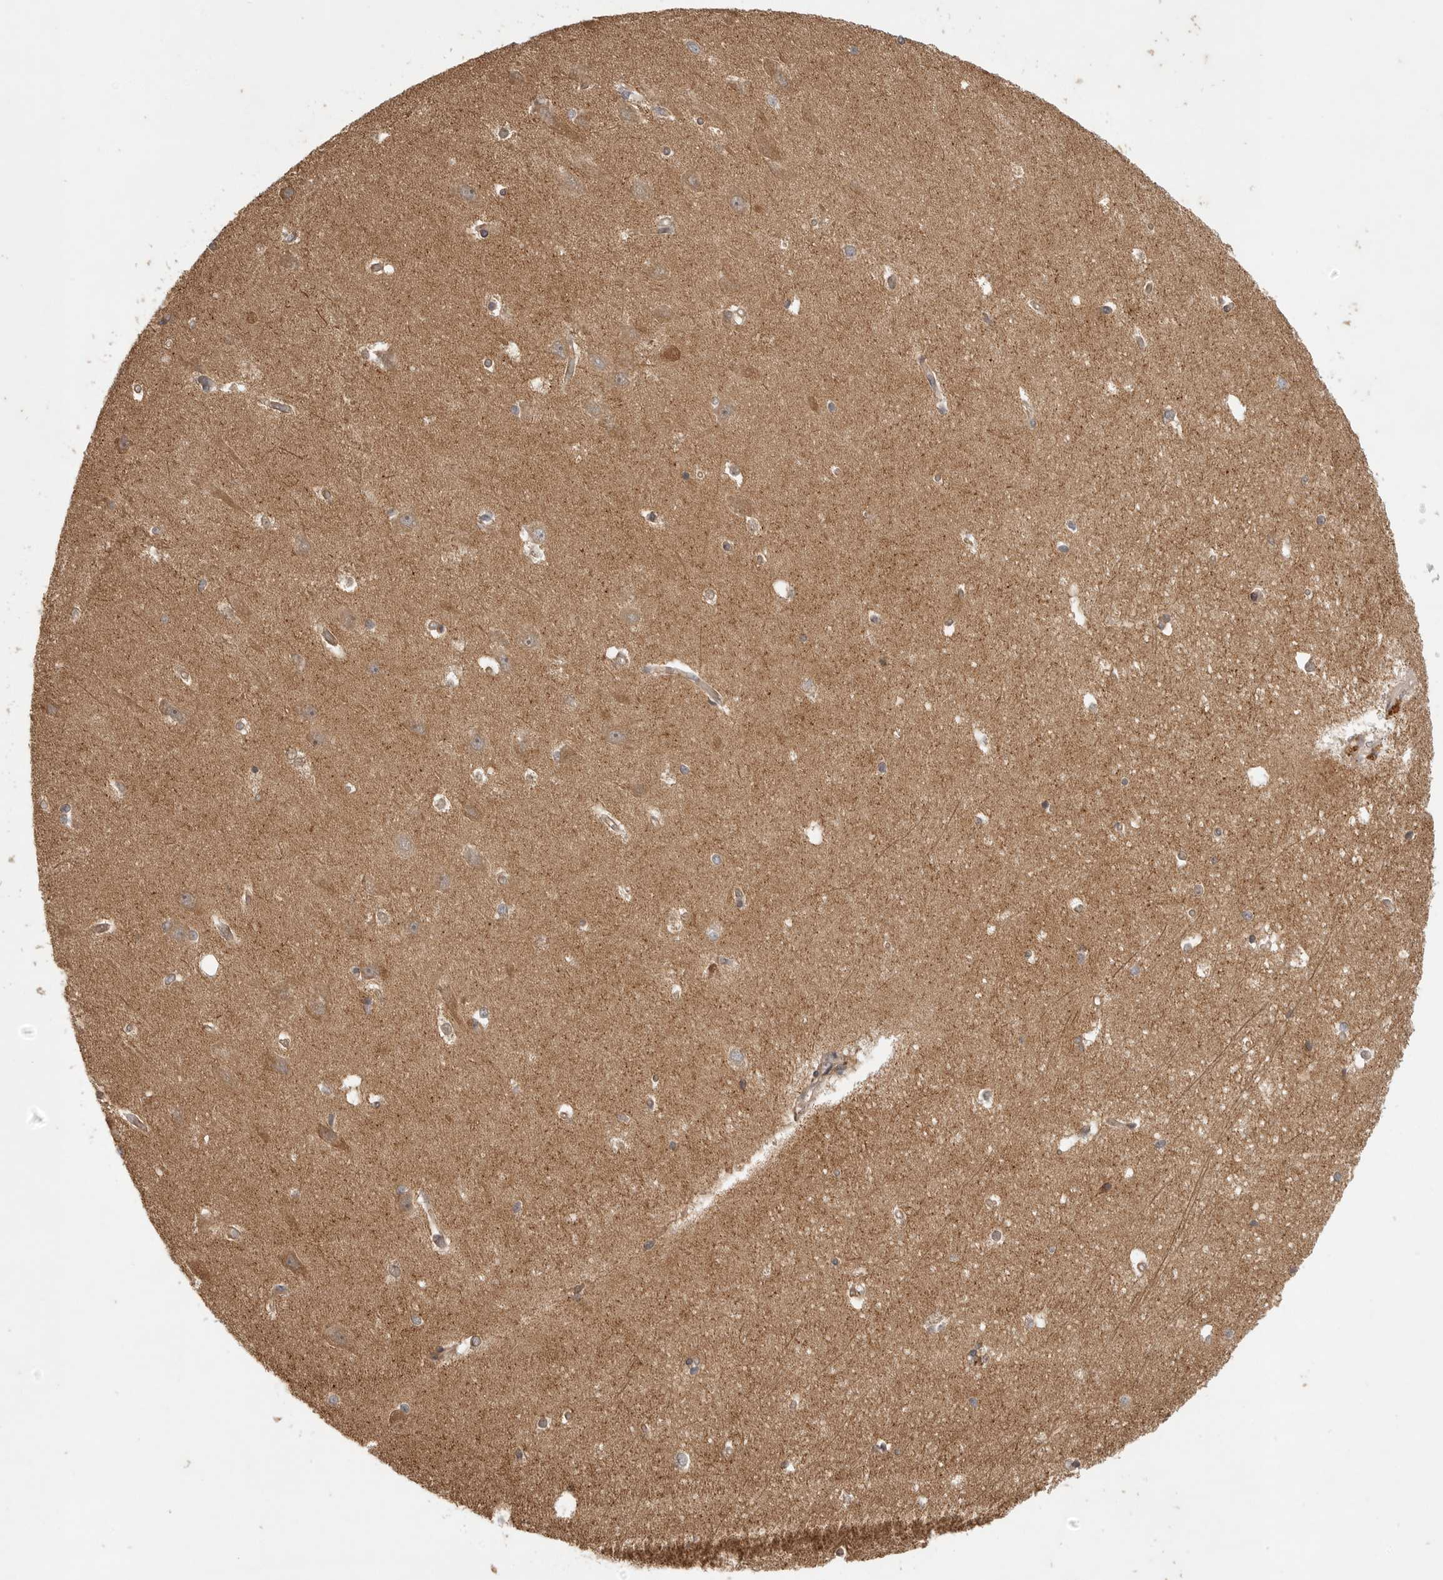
{"staining": {"intensity": "weak", "quantity": "<25%", "location": "cytoplasmic/membranous"}, "tissue": "hippocampus", "cell_type": "Glial cells", "image_type": "normal", "snomed": [{"axis": "morphology", "description": "Normal tissue, NOS"}, {"axis": "topography", "description": "Hippocampus"}], "caption": "Immunohistochemistry image of benign hippocampus stained for a protein (brown), which displays no expression in glial cells. (DAB (3,3'-diaminobenzidine) immunohistochemistry (IHC) visualized using brightfield microscopy, high magnification).", "gene": "ZNF232", "patient": {"sex": "male", "age": 45}}